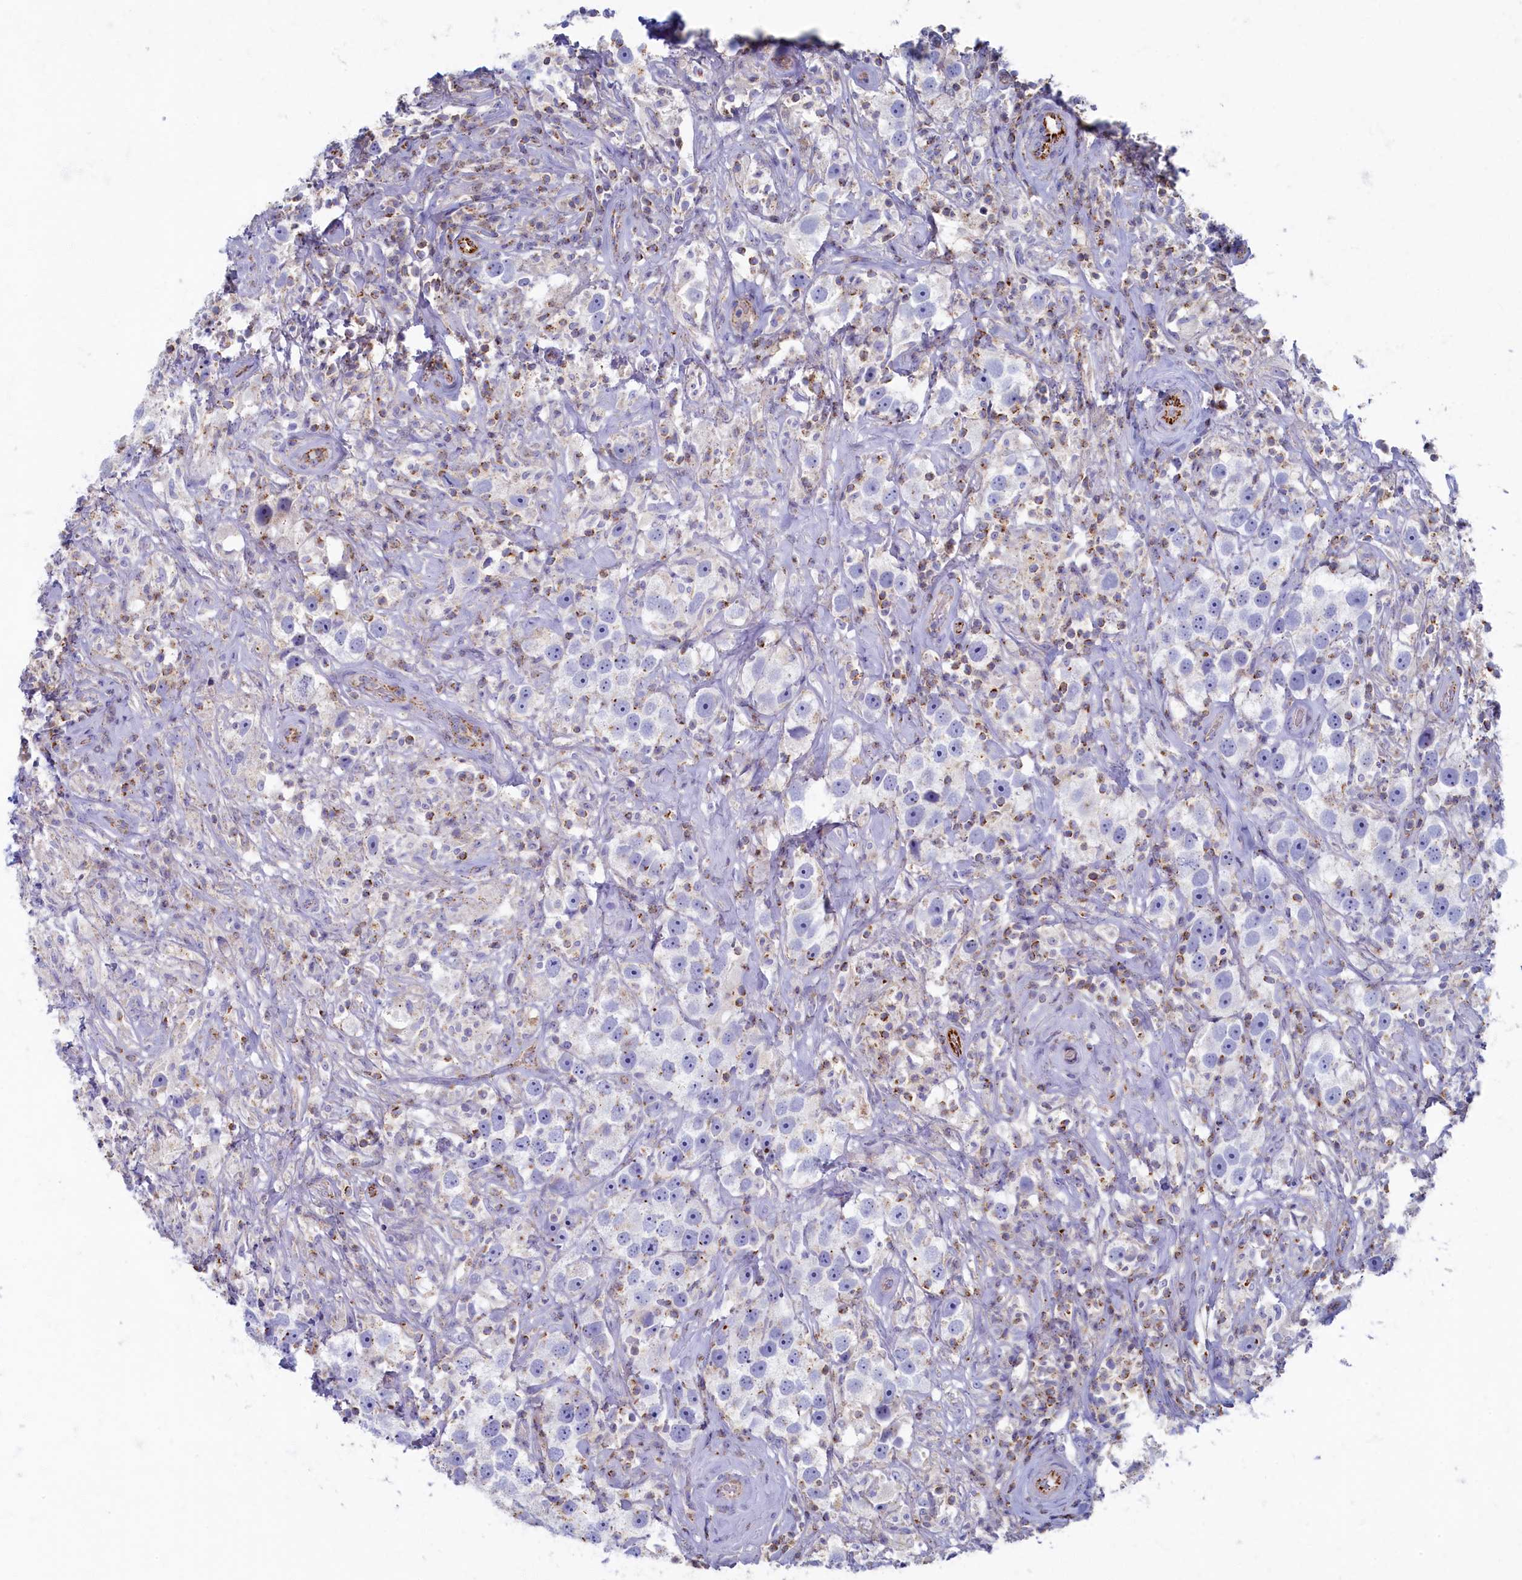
{"staining": {"intensity": "negative", "quantity": "none", "location": "none"}, "tissue": "testis cancer", "cell_type": "Tumor cells", "image_type": "cancer", "snomed": [{"axis": "morphology", "description": "Seminoma, NOS"}, {"axis": "topography", "description": "Testis"}], "caption": "Testis seminoma was stained to show a protein in brown. There is no significant positivity in tumor cells. (DAB (3,3'-diaminobenzidine) immunohistochemistry visualized using brightfield microscopy, high magnification).", "gene": "OCIAD2", "patient": {"sex": "male", "age": 49}}